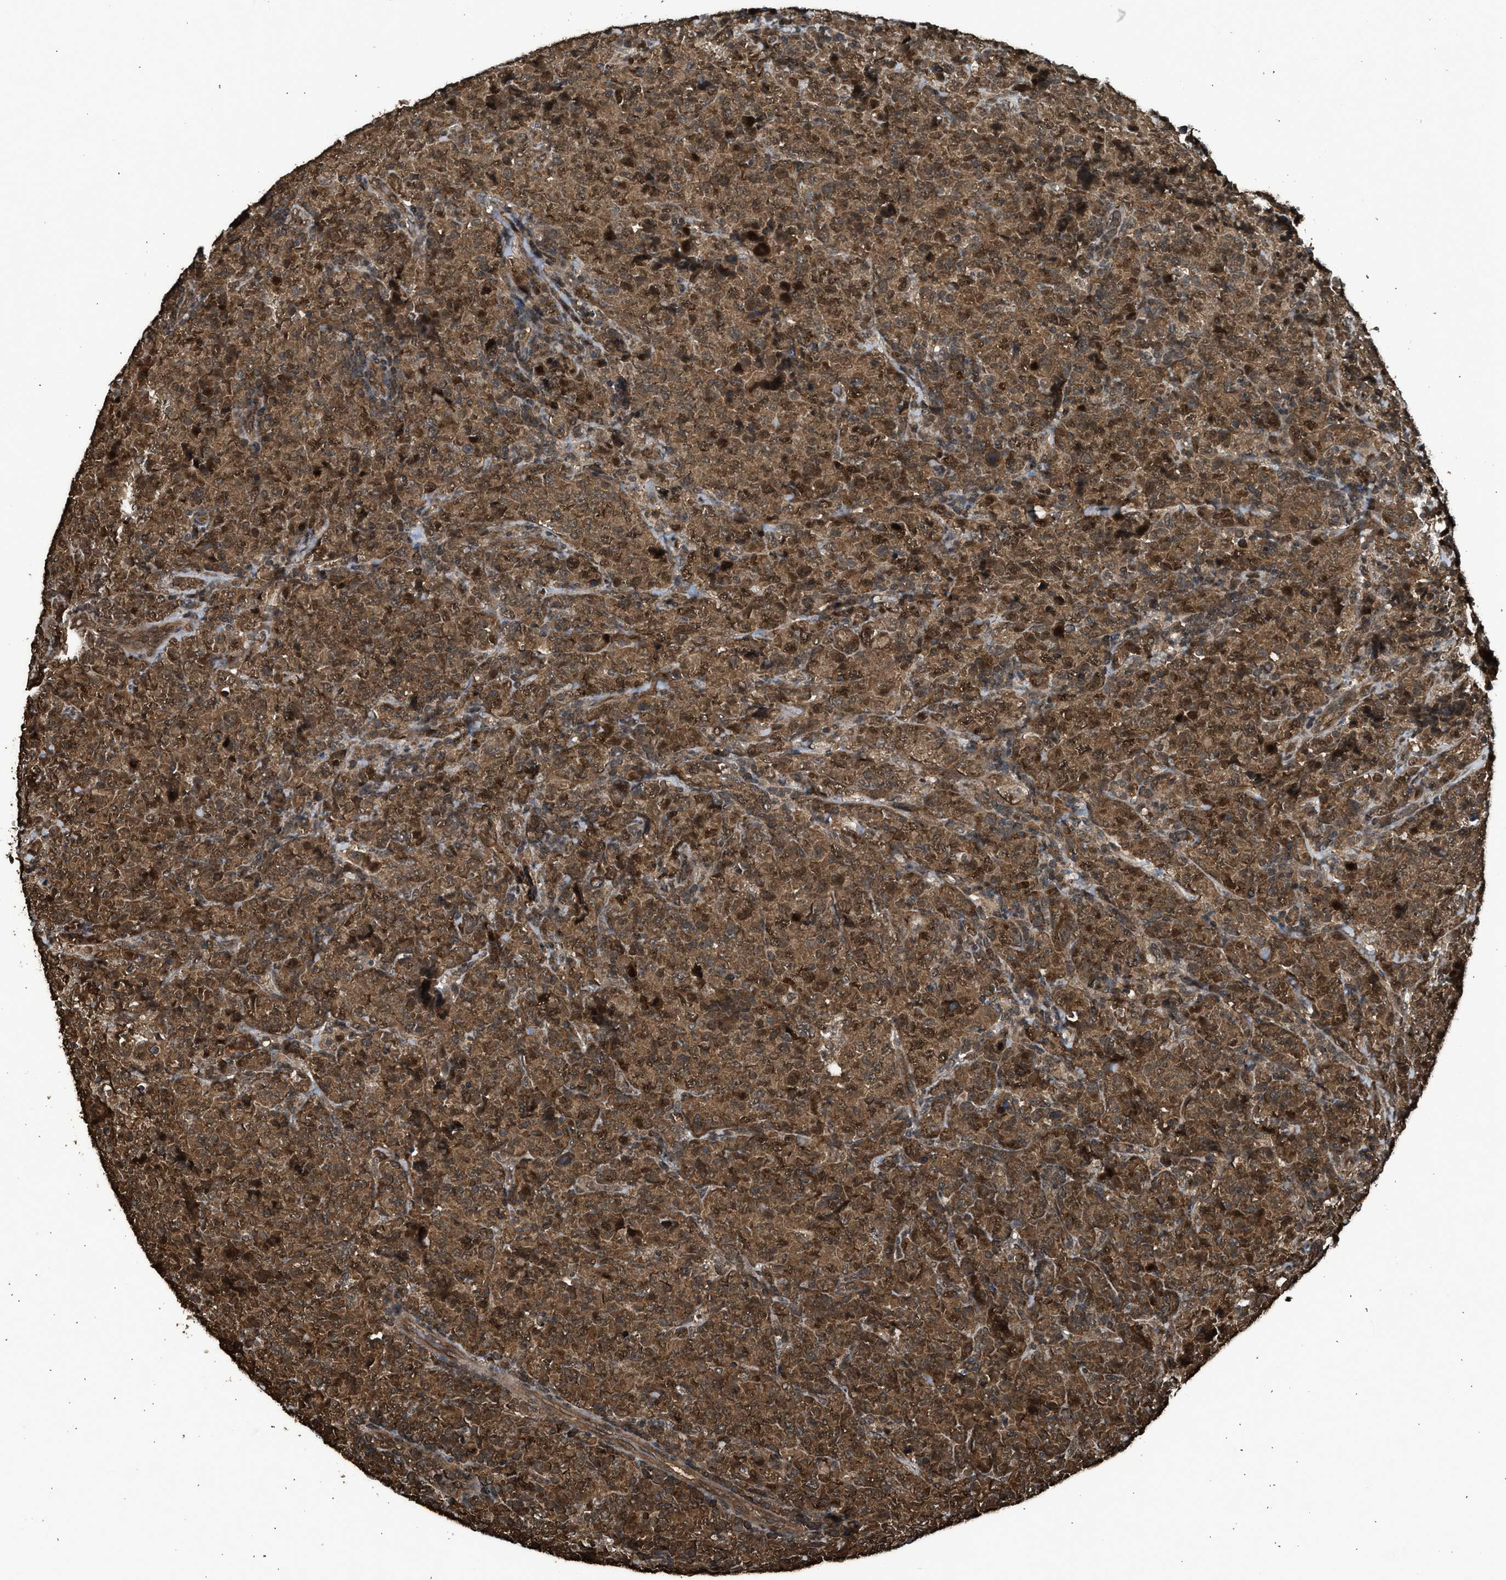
{"staining": {"intensity": "moderate", "quantity": ">75%", "location": "cytoplasmic/membranous"}, "tissue": "lymphoma", "cell_type": "Tumor cells", "image_type": "cancer", "snomed": [{"axis": "morphology", "description": "Malignant lymphoma, non-Hodgkin's type, High grade"}, {"axis": "topography", "description": "Tonsil"}], "caption": "Lymphoma tissue displays moderate cytoplasmic/membranous expression in approximately >75% of tumor cells, visualized by immunohistochemistry. The protein is shown in brown color, while the nuclei are stained blue.", "gene": "MYBL2", "patient": {"sex": "female", "age": 36}}